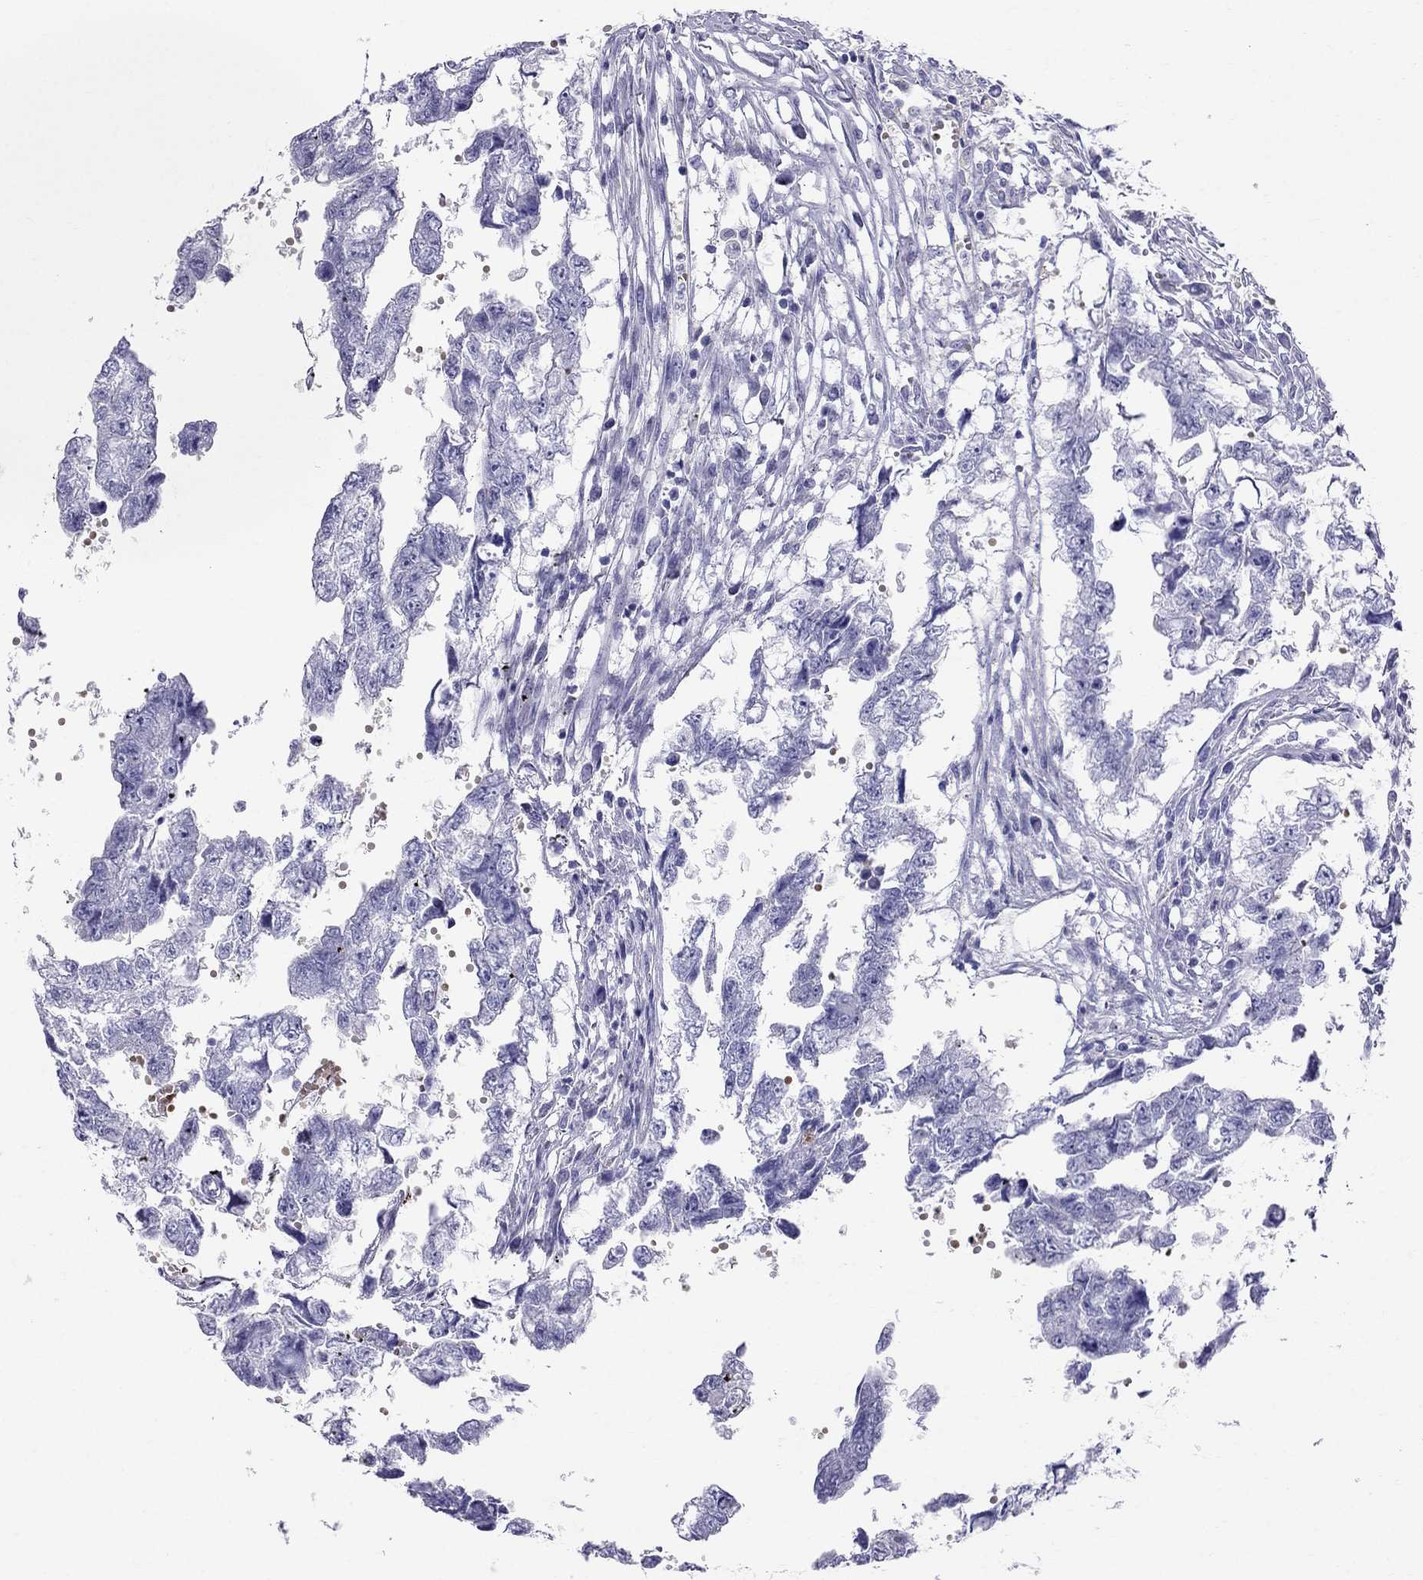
{"staining": {"intensity": "negative", "quantity": "none", "location": "none"}, "tissue": "testis cancer", "cell_type": "Tumor cells", "image_type": "cancer", "snomed": [{"axis": "morphology", "description": "Carcinoma, Embryonal, NOS"}, {"axis": "morphology", "description": "Teratoma, malignant, NOS"}, {"axis": "topography", "description": "Testis"}], "caption": "High magnification brightfield microscopy of testis cancer (malignant teratoma) stained with DAB (brown) and counterstained with hematoxylin (blue): tumor cells show no significant positivity.", "gene": "DNAAF6", "patient": {"sex": "male", "age": 44}}